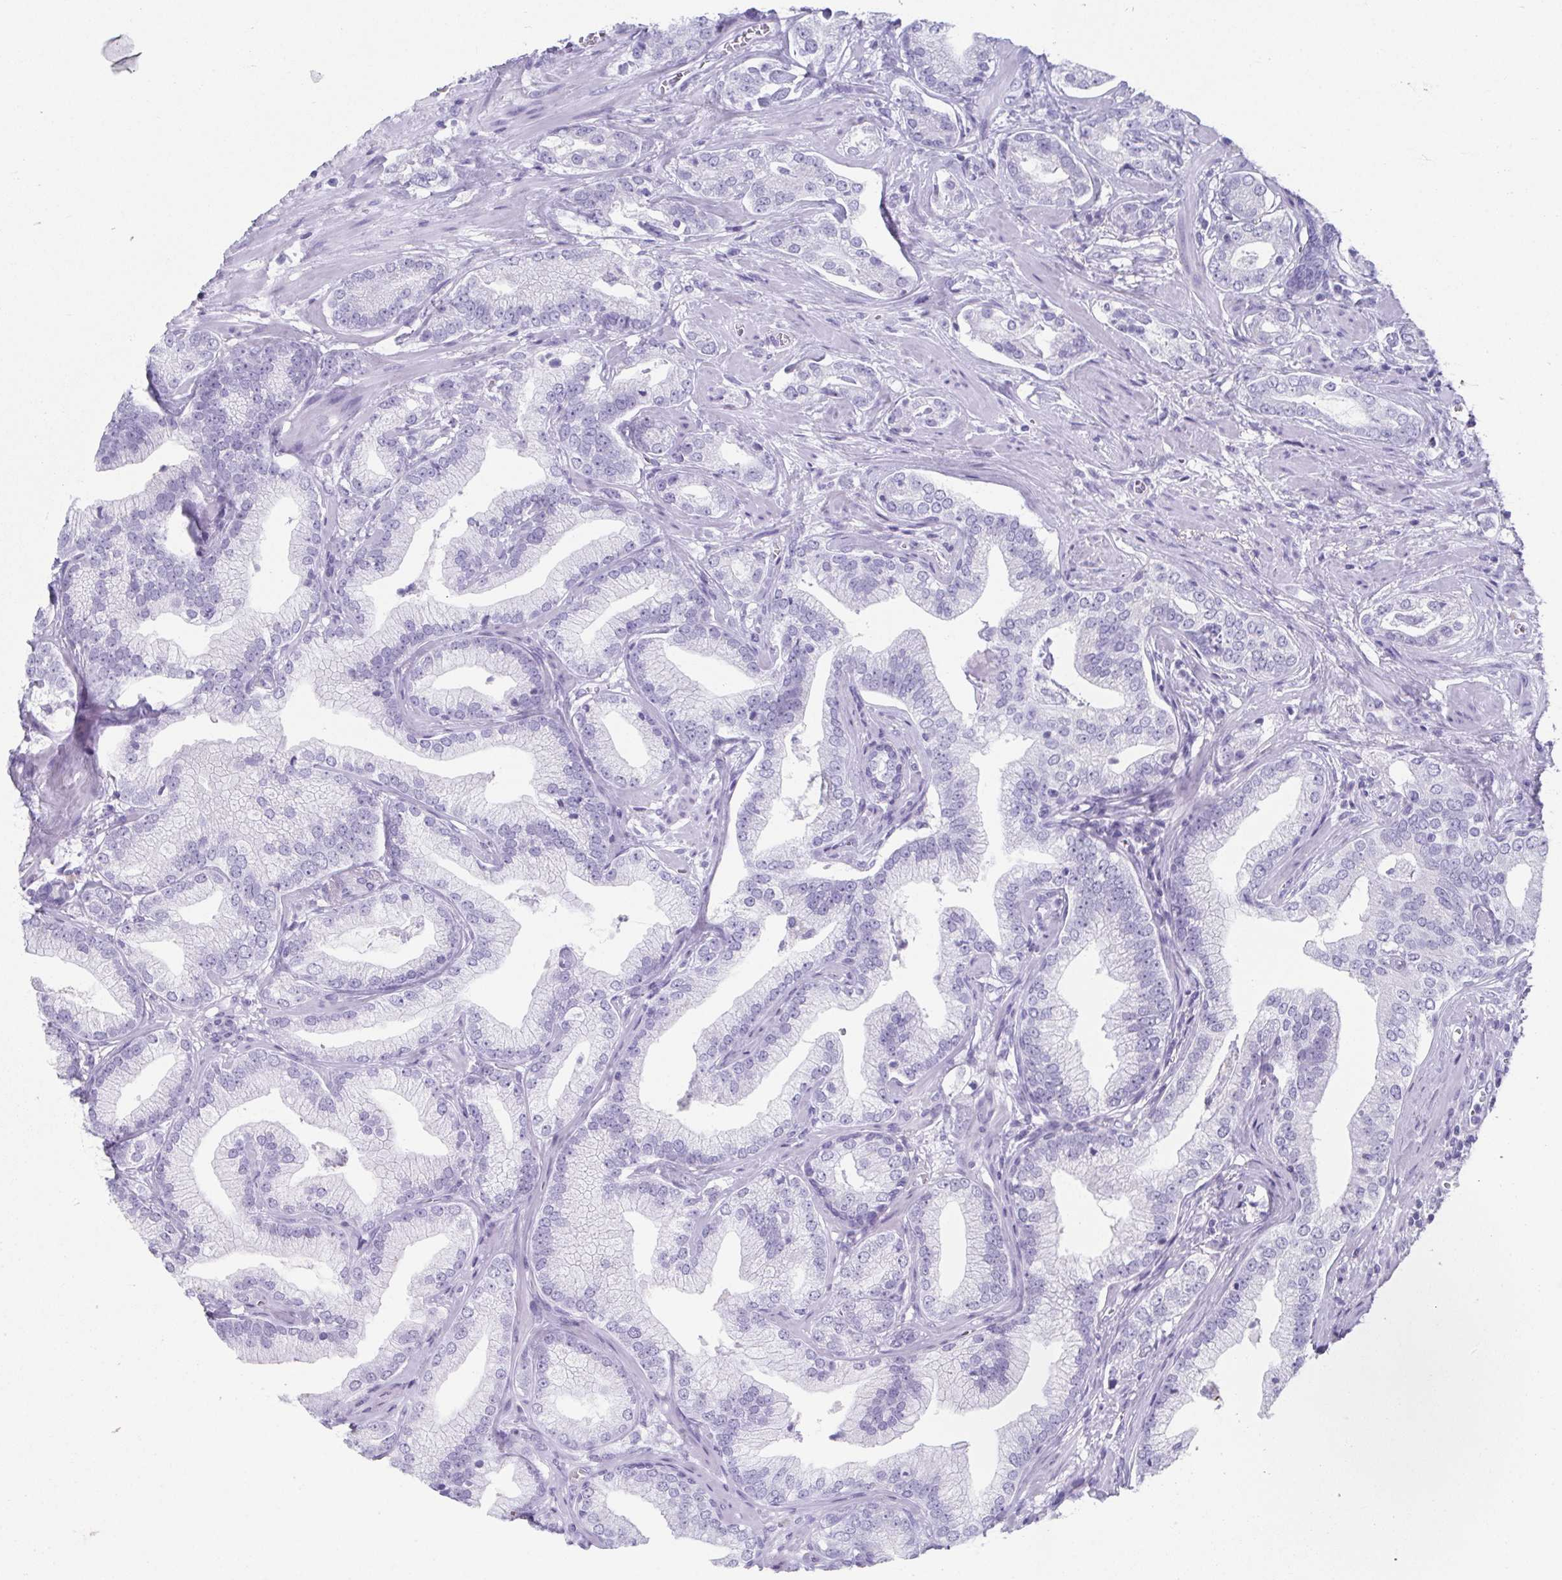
{"staining": {"intensity": "negative", "quantity": "none", "location": "none"}, "tissue": "prostate cancer", "cell_type": "Tumor cells", "image_type": "cancer", "snomed": [{"axis": "morphology", "description": "Adenocarcinoma, Low grade"}, {"axis": "topography", "description": "Prostate"}], "caption": "This is a micrograph of IHC staining of prostate adenocarcinoma (low-grade), which shows no expression in tumor cells. The staining is performed using DAB brown chromogen with nuclei counter-stained in using hematoxylin.", "gene": "GHRL", "patient": {"sex": "male", "age": 62}}